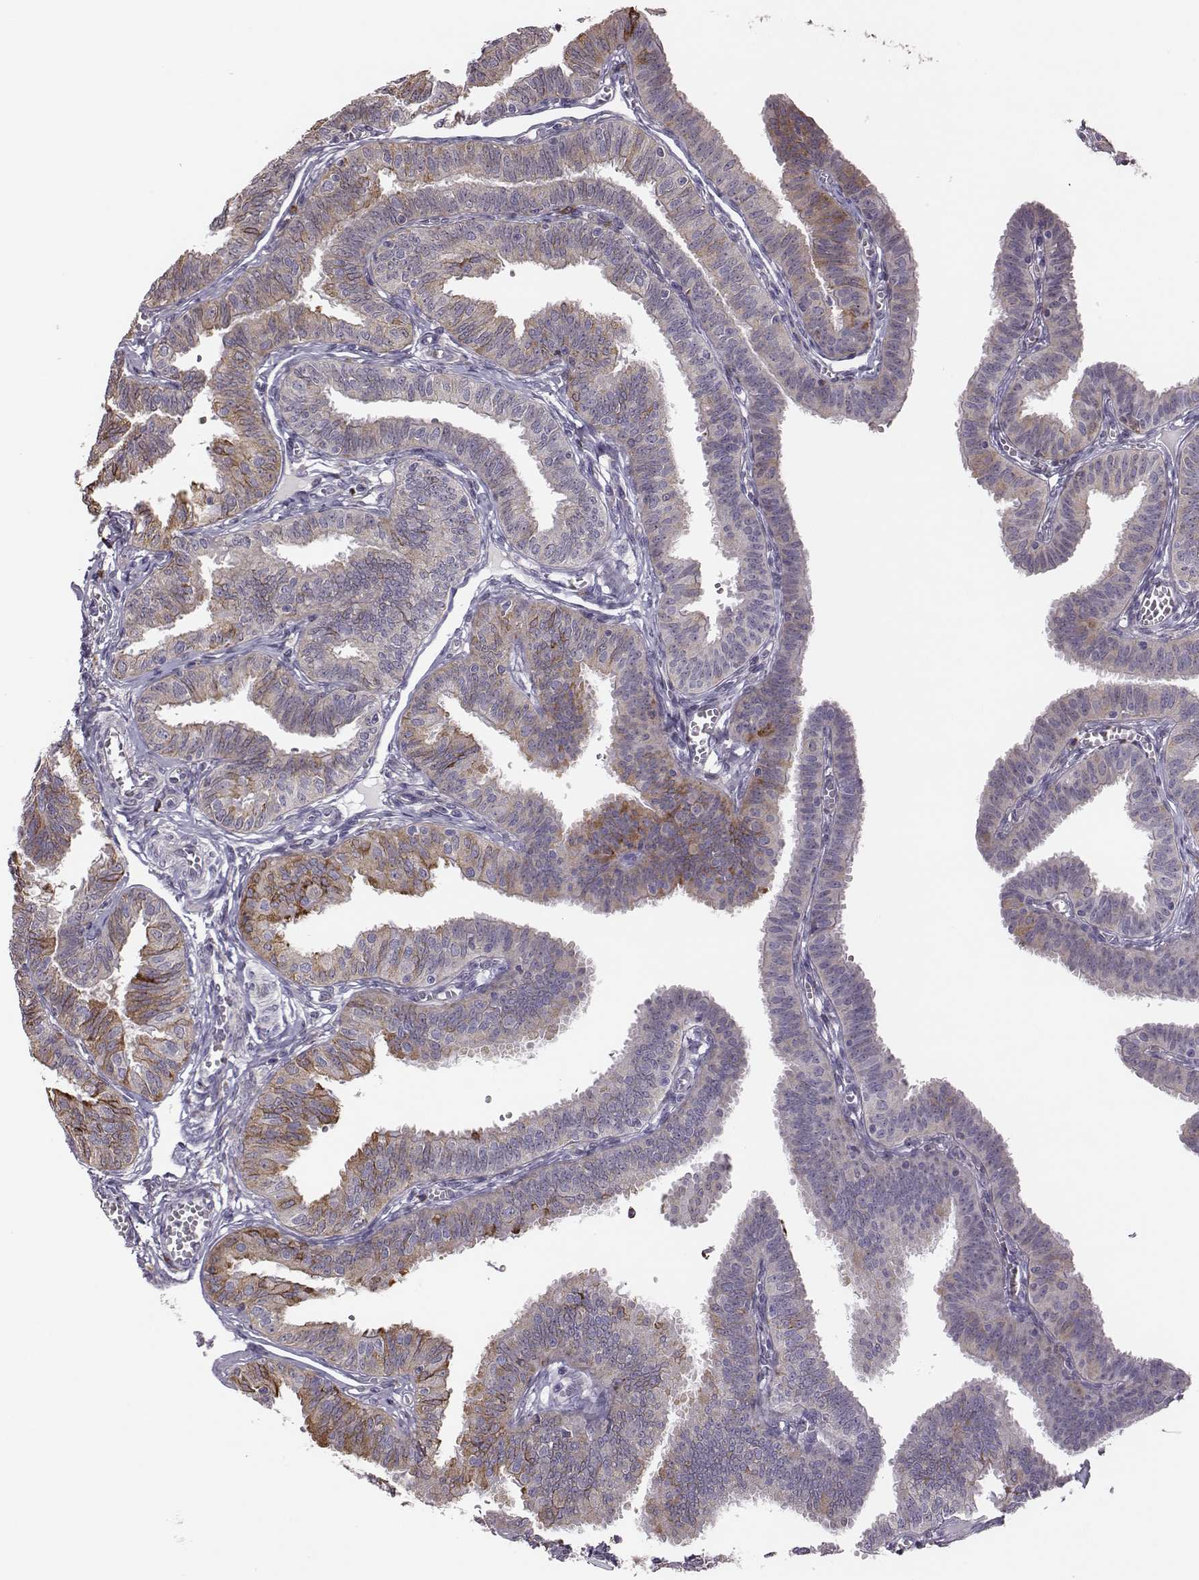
{"staining": {"intensity": "strong", "quantity": ">75%", "location": "cytoplasmic/membranous"}, "tissue": "fallopian tube", "cell_type": "Glandular cells", "image_type": "normal", "snomed": [{"axis": "morphology", "description": "Normal tissue, NOS"}, {"axis": "topography", "description": "Fallopian tube"}], "caption": "High-magnification brightfield microscopy of unremarkable fallopian tube stained with DAB (brown) and counterstained with hematoxylin (blue). glandular cells exhibit strong cytoplasmic/membranous expression is seen in approximately>75% of cells.", "gene": "SELENOI", "patient": {"sex": "female", "age": 25}}